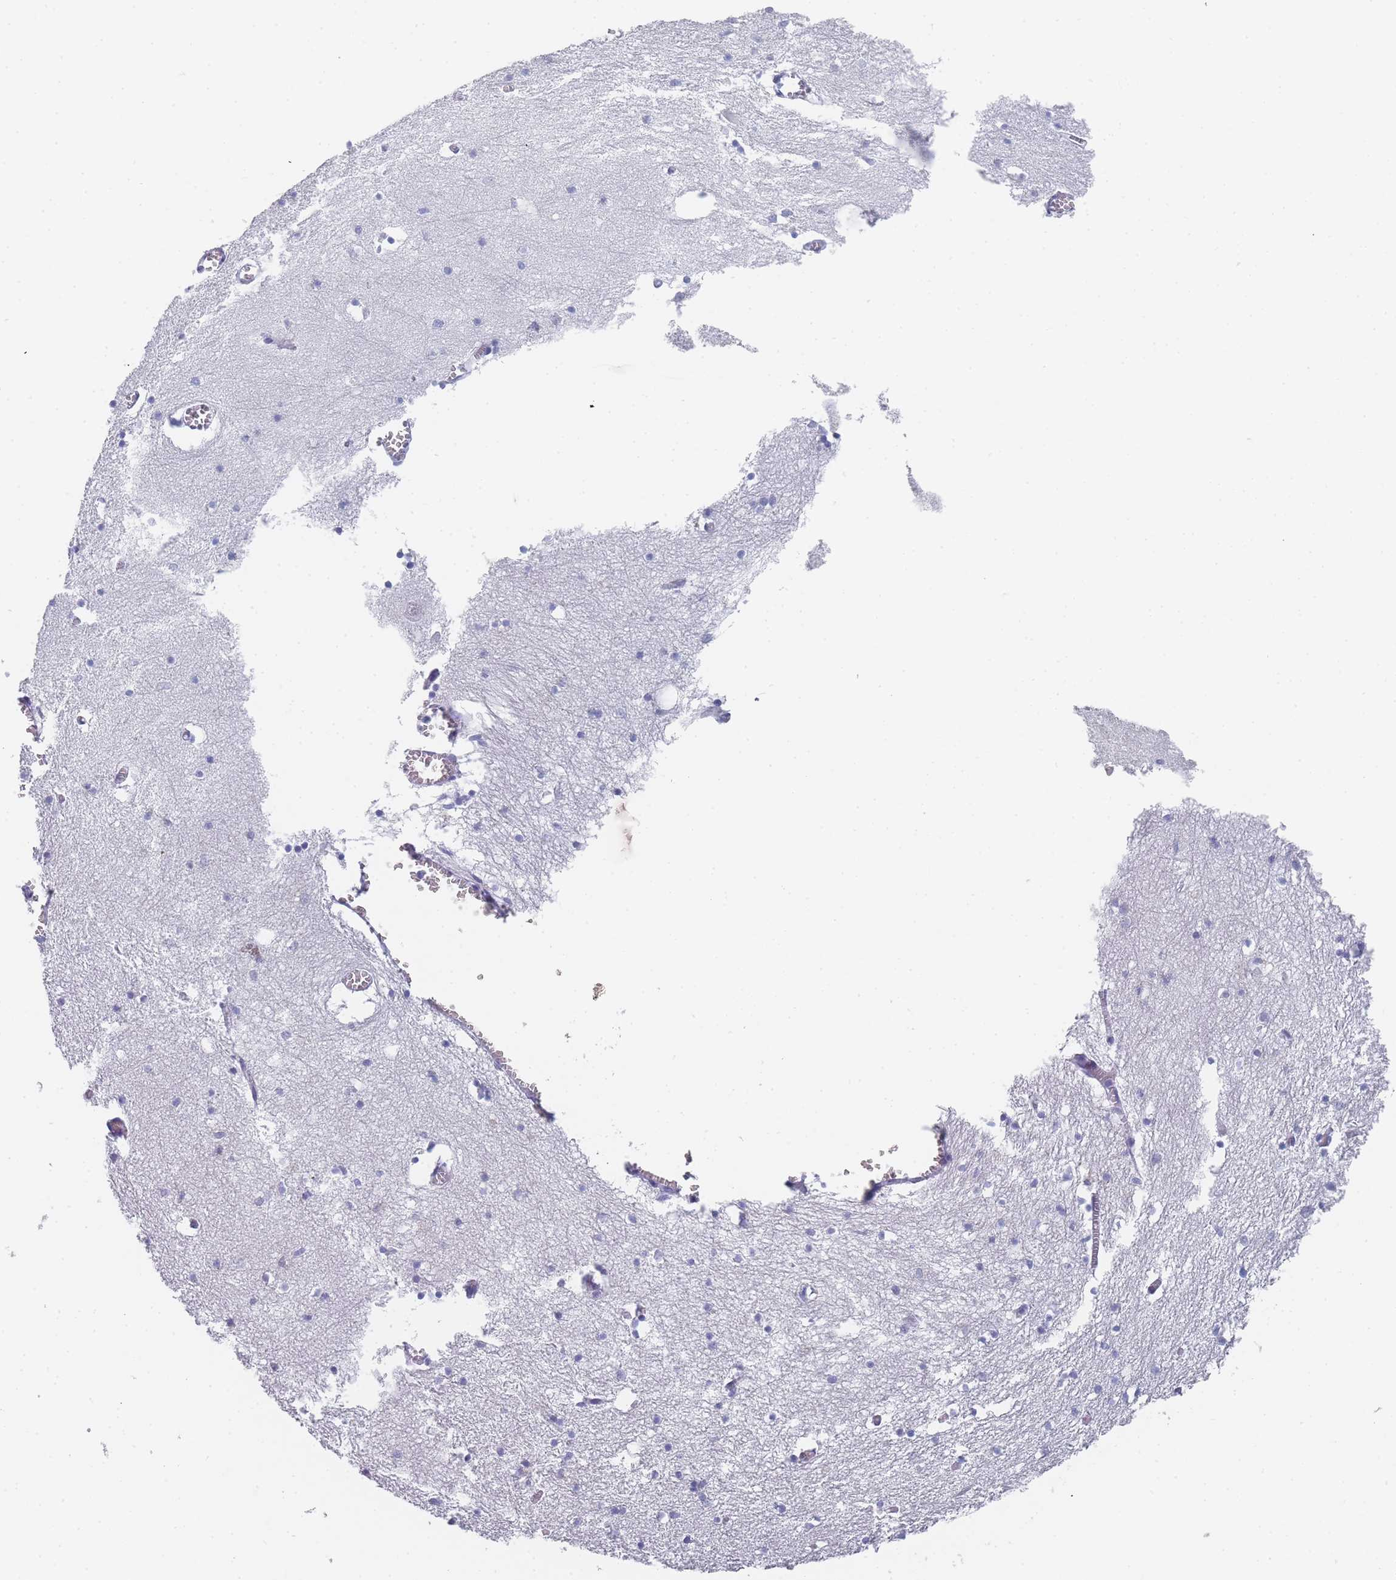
{"staining": {"intensity": "negative", "quantity": "none", "location": "none"}, "tissue": "hippocampus", "cell_type": "Glial cells", "image_type": "normal", "snomed": [{"axis": "morphology", "description": "Normal tissue, NOS"}, {"axis": "topography", "description": "Hippocampus"}], "caption": "Protein analysis of normal hippocampus shows no significant positivity in glial cells. The staining was performed using DAB to visualize the protein expression in brown, while the nuclei were stained in blue with hematoxylin (Magnification: 20x).", "gene": "IMPG1", "patient": {"sex": "male", "age": 70}}